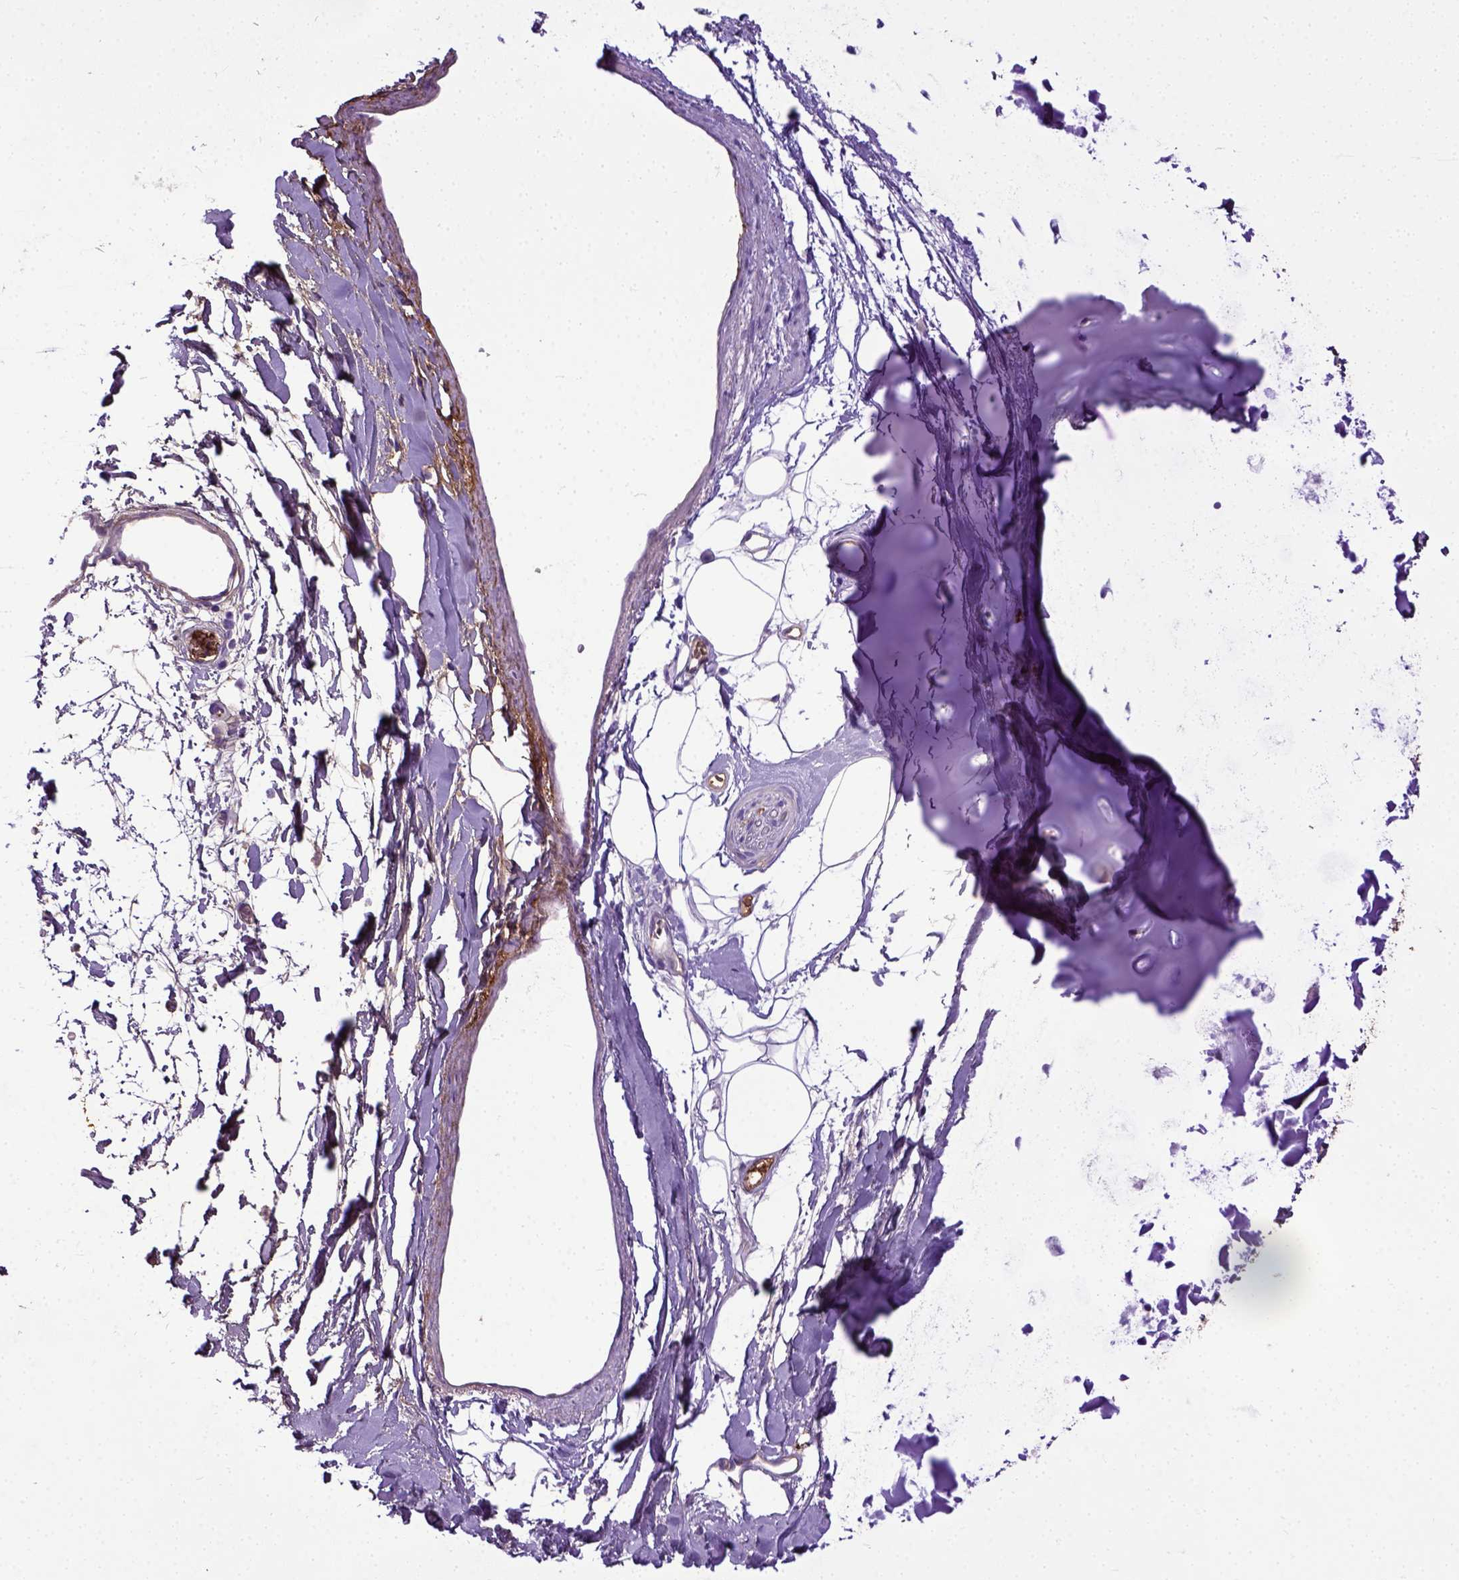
{"staining": {"intensity": "negative", "quantity": "none", "location": "none"}, "tissue": "adipose tissue", "cell_type": "Adipocytes", "image_type": "normal", "snomed": [{"axis": "morphology", "description": "Normal tissue, NOS"}, {"axis": "topography", "description": "Cartilage tissue"}, {"axis": "topography", "description": "Bronchus"}], "caption": "Immunohistochemistry (IHC) photomicrograph of unremarkable adipose tissue stained for a protein (brown), which reveals no expression in adipocytes. (Immunohistochemistry (IHC), brightfield microscopy, high magnification).", "gene": "ADAMTS8", "patient": {"sex": "male", "age": 58}}